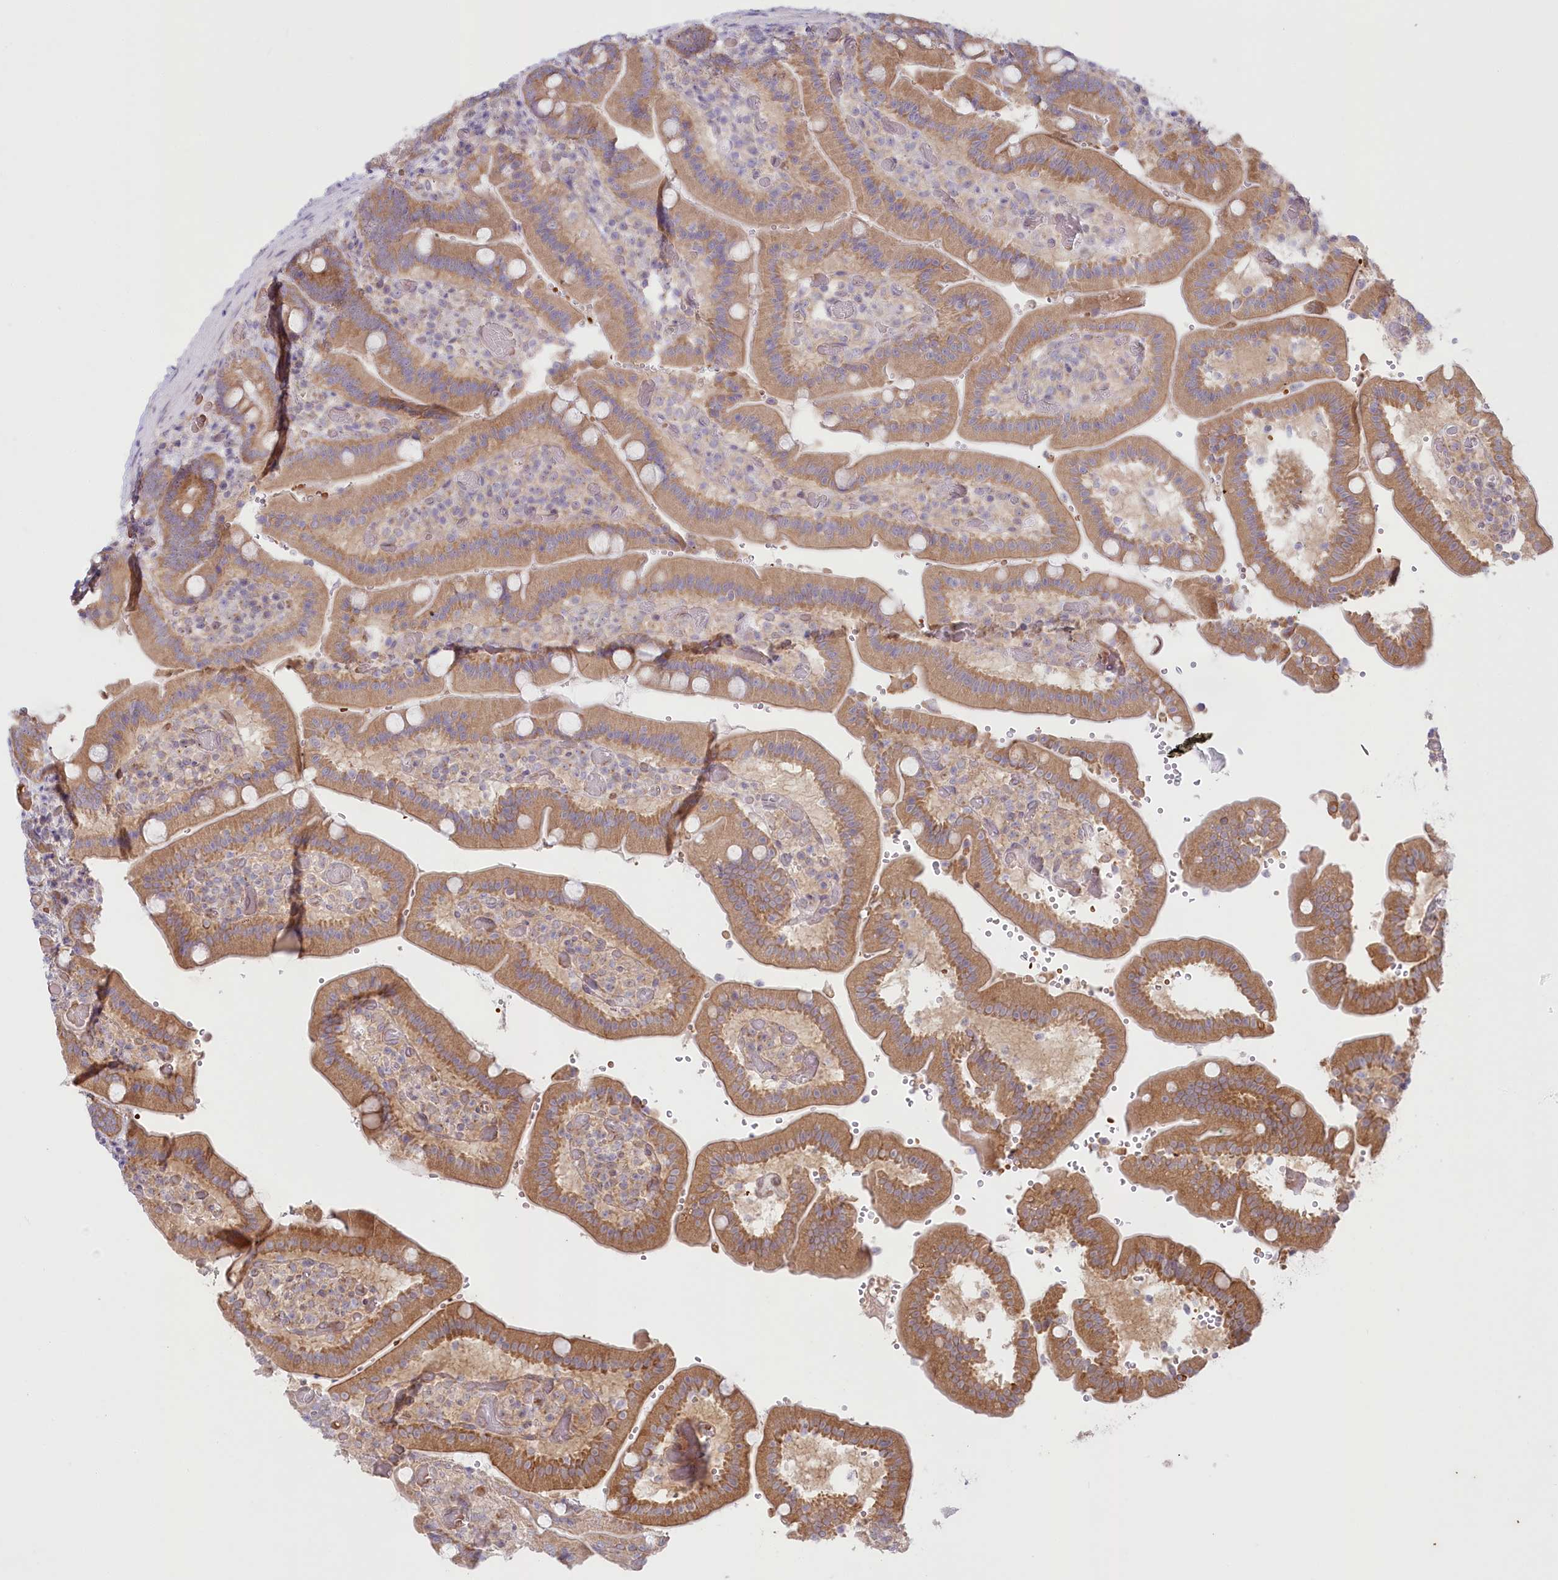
{"staining": {"intensity": "moderate", "quantity": ">75%", "location": "cytoplasmic/membranous"}, "tissue": "duodenum", "cell_type": "Glandular cells", "image_type": "normal", "snomed": [{"axis": "morphology", "description": "Normal tissue, NOS"}, {"axis": "topography", "description": "Duodenum"}], "caption": "Brown immunohistochemical staining in benign duodenum reveals moderate cytoplasmic/membranous positivity in about >75% of glandular cells. The staining is performed using DAB (3,3'-diaminobenzidine) brown chromogen to label protein expression. The nuclei are counter-stained blue using hematoxylin.", "gene": "COMMD3", "patient": {"sex": "female", "age": 62}}